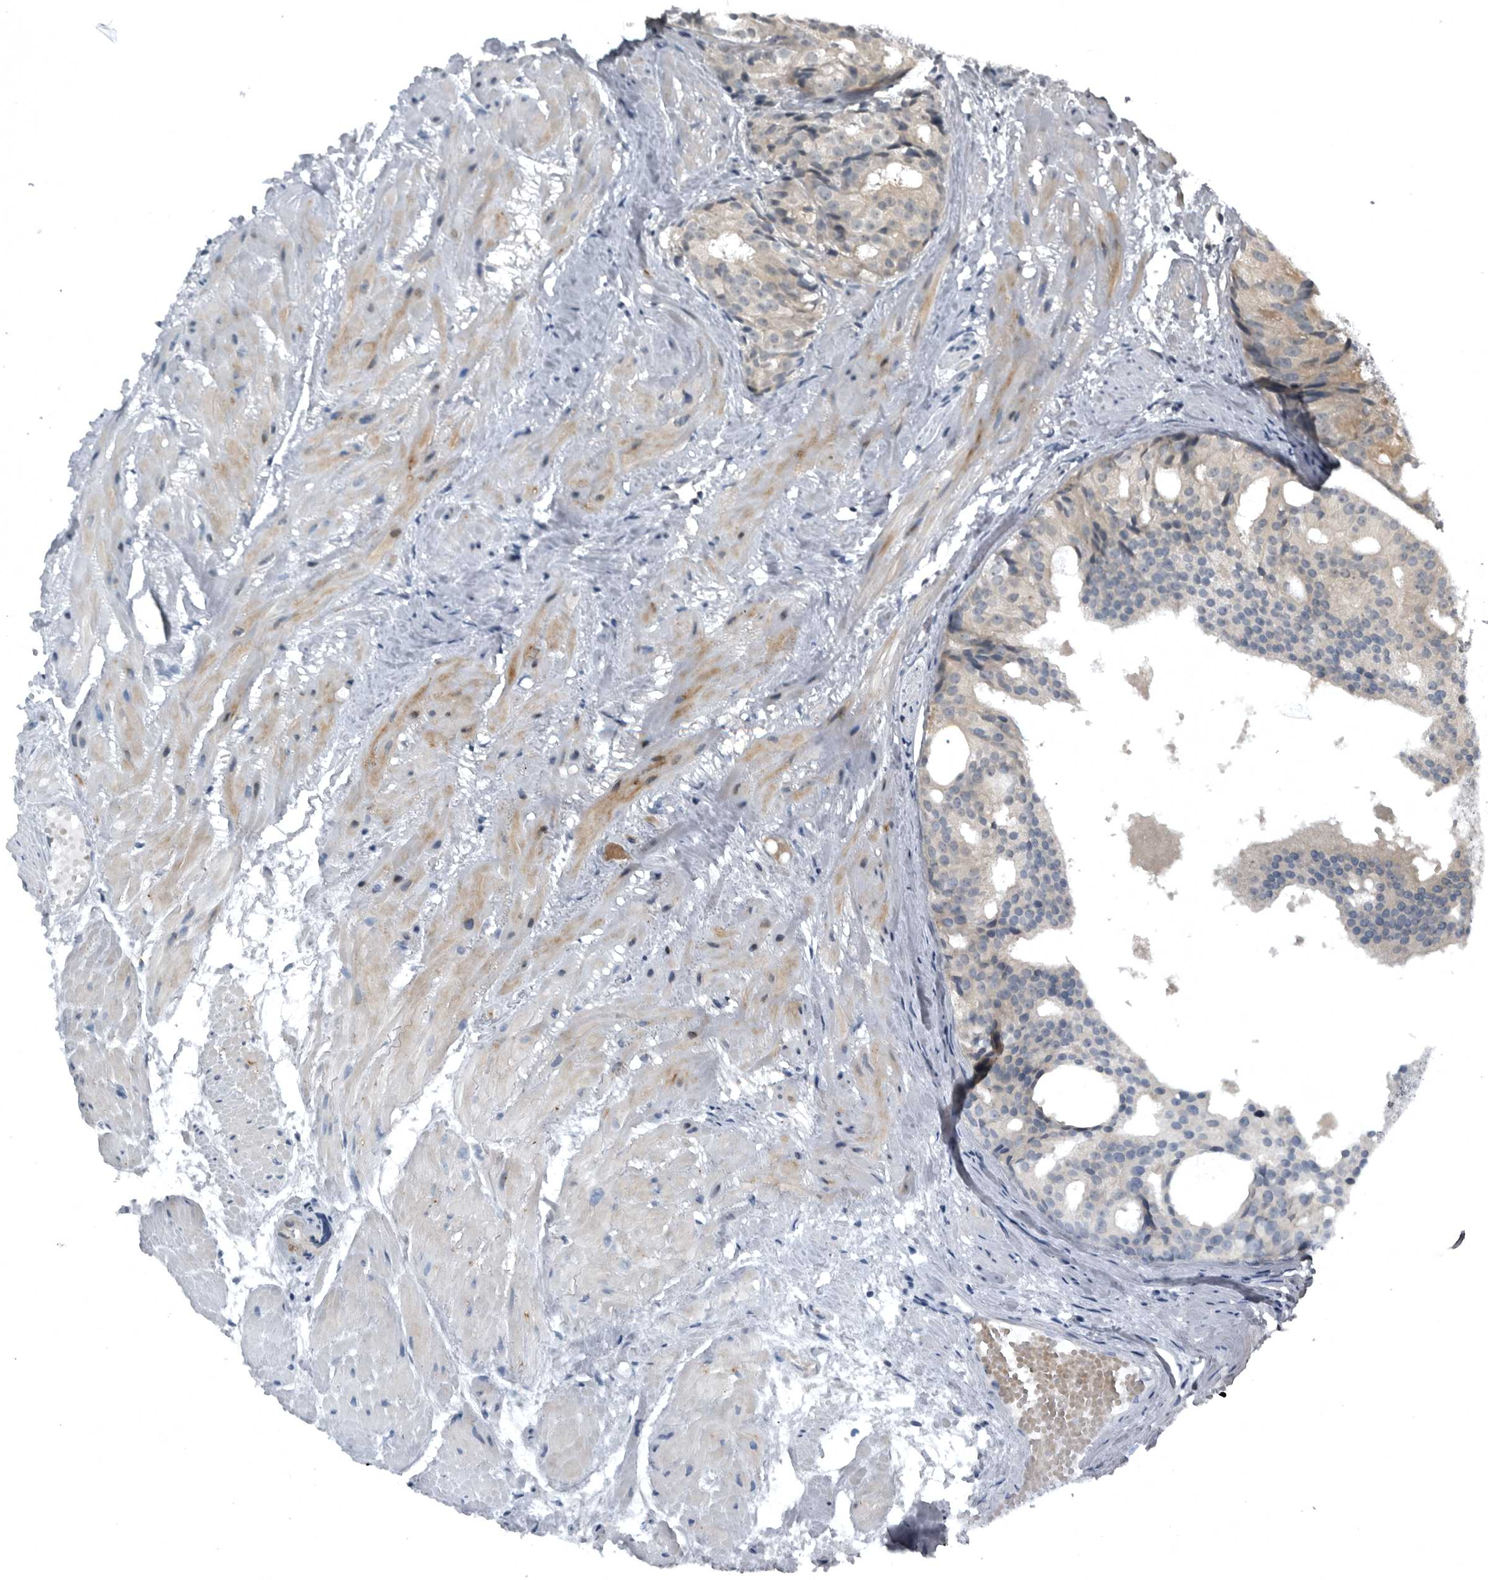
{"staining": {"intensity": "negative", "quantity": "none", "location": "none"}, "tissue": "prostate cancer", "cell_type": "Tumor cells", "image_type": "cancer", "snomed": [{"axis": "morphology", "description": "Adenocarcinoma, Low grade"}, {"axis": "topography", "description": "Prostate"}], "caption": "Histopathology image shows no significant protein expression in tumor cells of adenocarcinoma (low-grade) (prostate). (Stains: DAB (3,3'-diaminobenzidine) immunohistochemistry (IHC) with hematoxylin counter stain, Microscopy: brightfield microscopy at high magnification).", "gene": "GAK", "patient": {"sex": "male", "age": 88}}